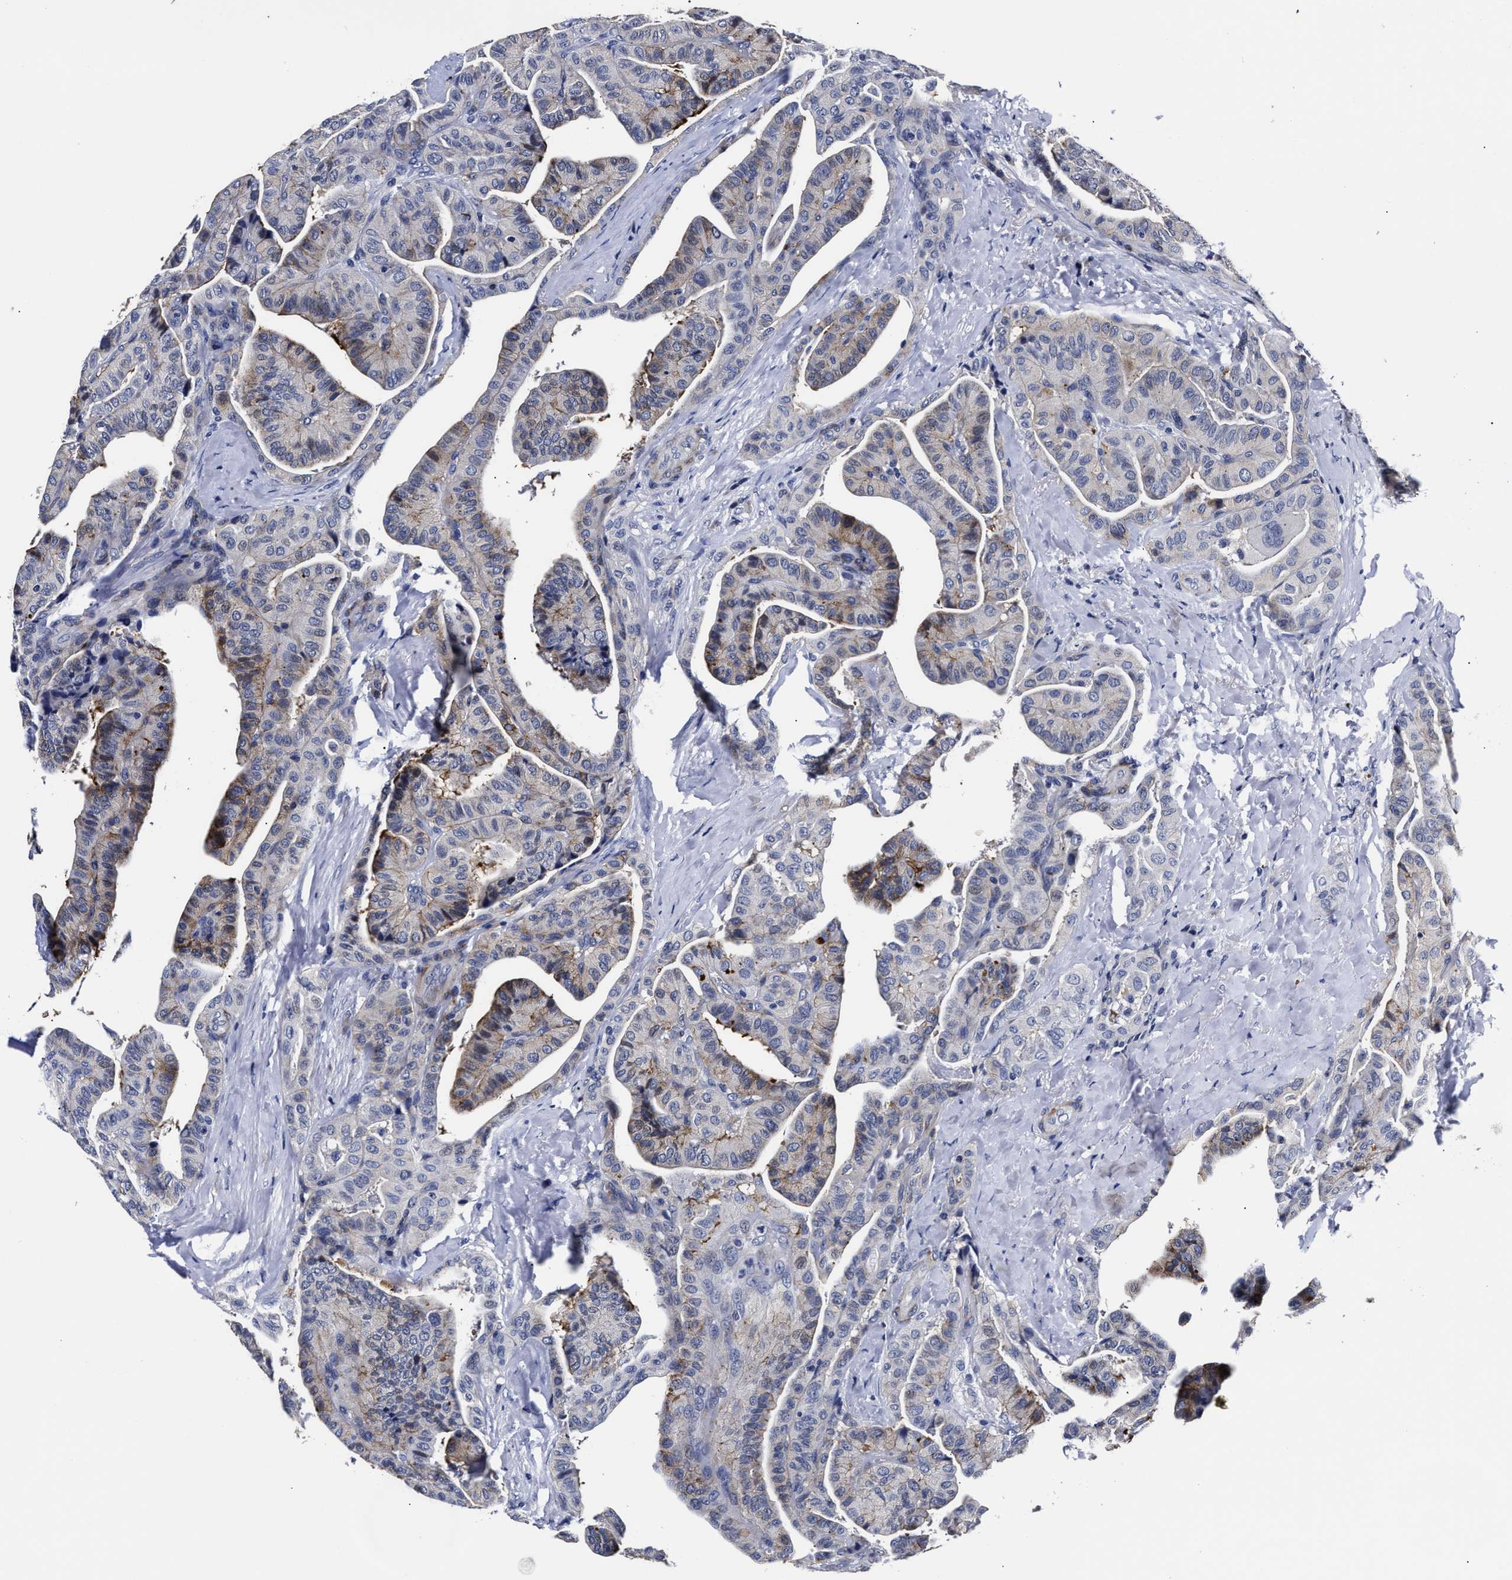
{"staining": {"intensity": "weak", "quantity": "<25%", "location": "cytoplasmic/membranous"}, "tissue": "thyroid cancer", "cell_type": "Tumor cells", "image_type": "cancer", "snomed": [{"axis": "morphology", "description": "Papillary adenocarcinoma, NOS"}, {"axis": "topography", "description": "Thyroid gland"}], "caption": "An image of human thyroid papillary adenocarcinoma is negative for staining in tumor cells.", "gene": "OLFML2A", "patient": {"sex": "male", "age": 77}}